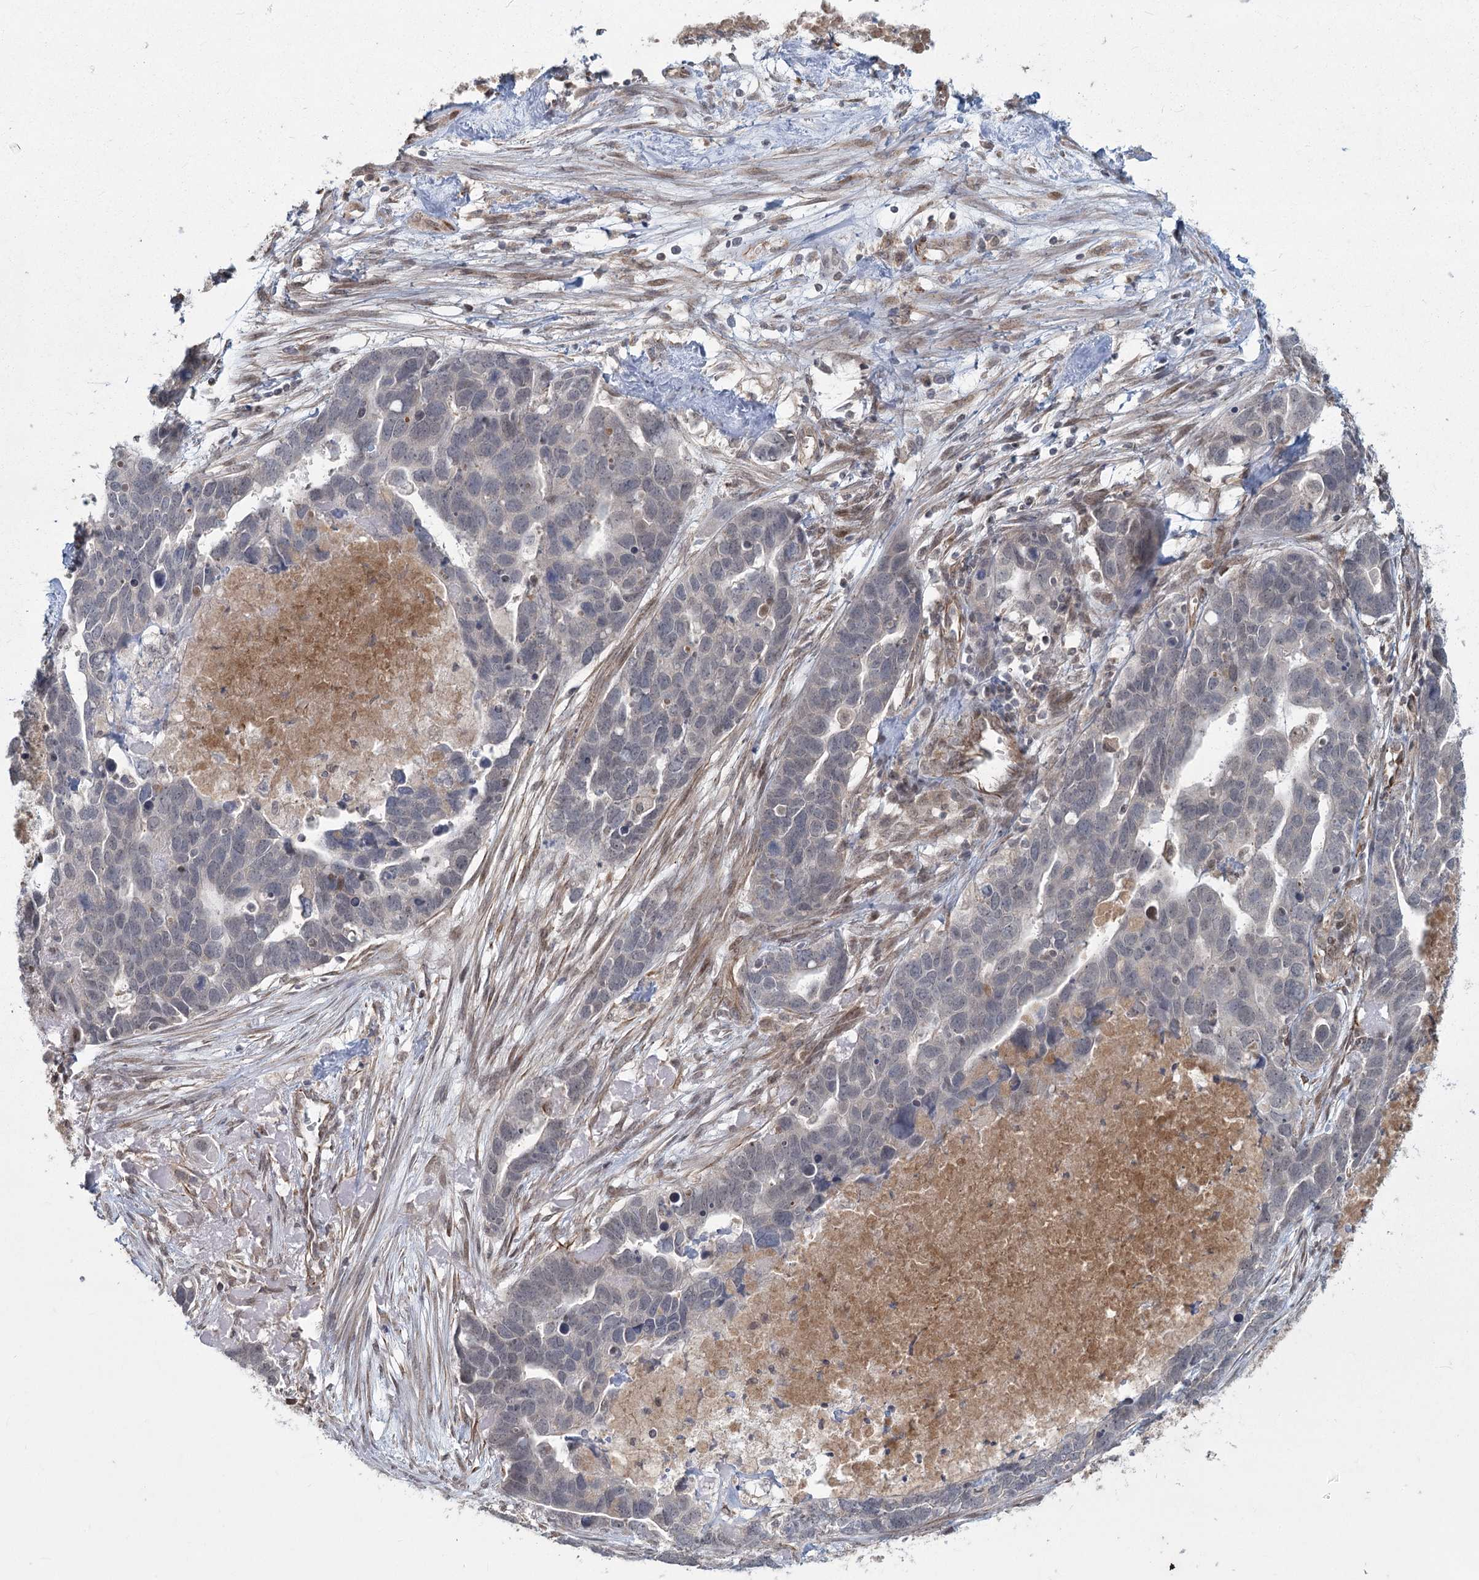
{"staining": {"intensity": "negative", "quantity": "none", "location": "none"}, "tissue": "ovarian cancer", "cell_type": "Tumor cells", "image_type": "cancer", "snomed": [{"axis": "morphology", "description": "Cystadenocarcinoma, serous, NOS"}, {"axis": "topography", "description": "Ovary"}], "caption": "Immunohistochemical staining of ovarian cancer demonstrates no significant expression in tumor cells.", "gene": "AP2M1", "patient": {"sex": "female", "age": 54}}